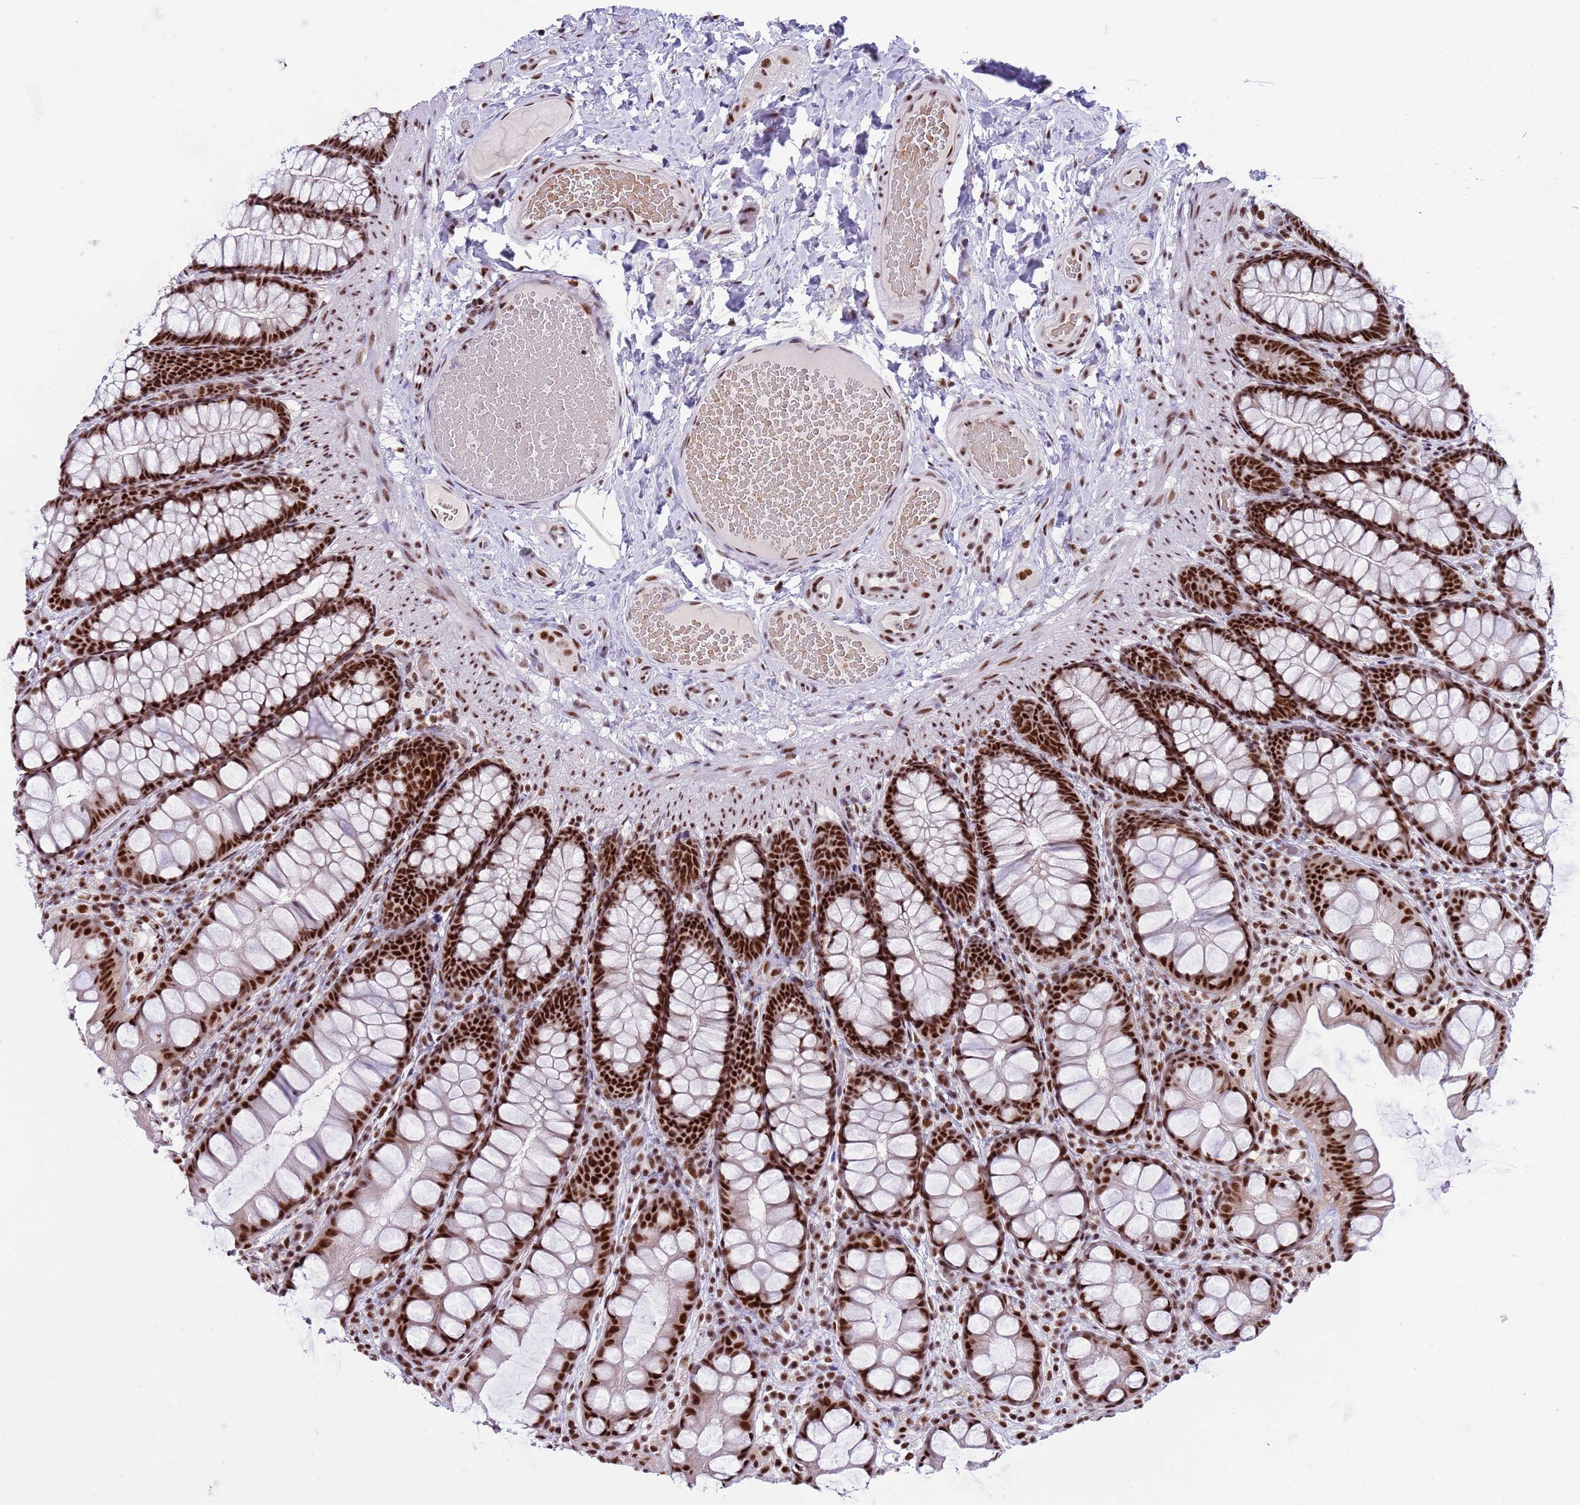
{"staining": {"intensity": "strong", "quantity": ">75%", "location": "nuclear"}, "tissue": "colon", "cell_type": "Endothelial cells", "image_type": "normal", "snomed": [{"axis": "morphology", "description": "Normal tissue, NOS"}, {"axis": "topography", "description": "Colon"}], "caption": "Colon stained with a brown dye displays strong nuclear positive expression in about >75% of endothelial cells.", "gene": "THOC2", "patient": {"sex": "male", "age": 47}}